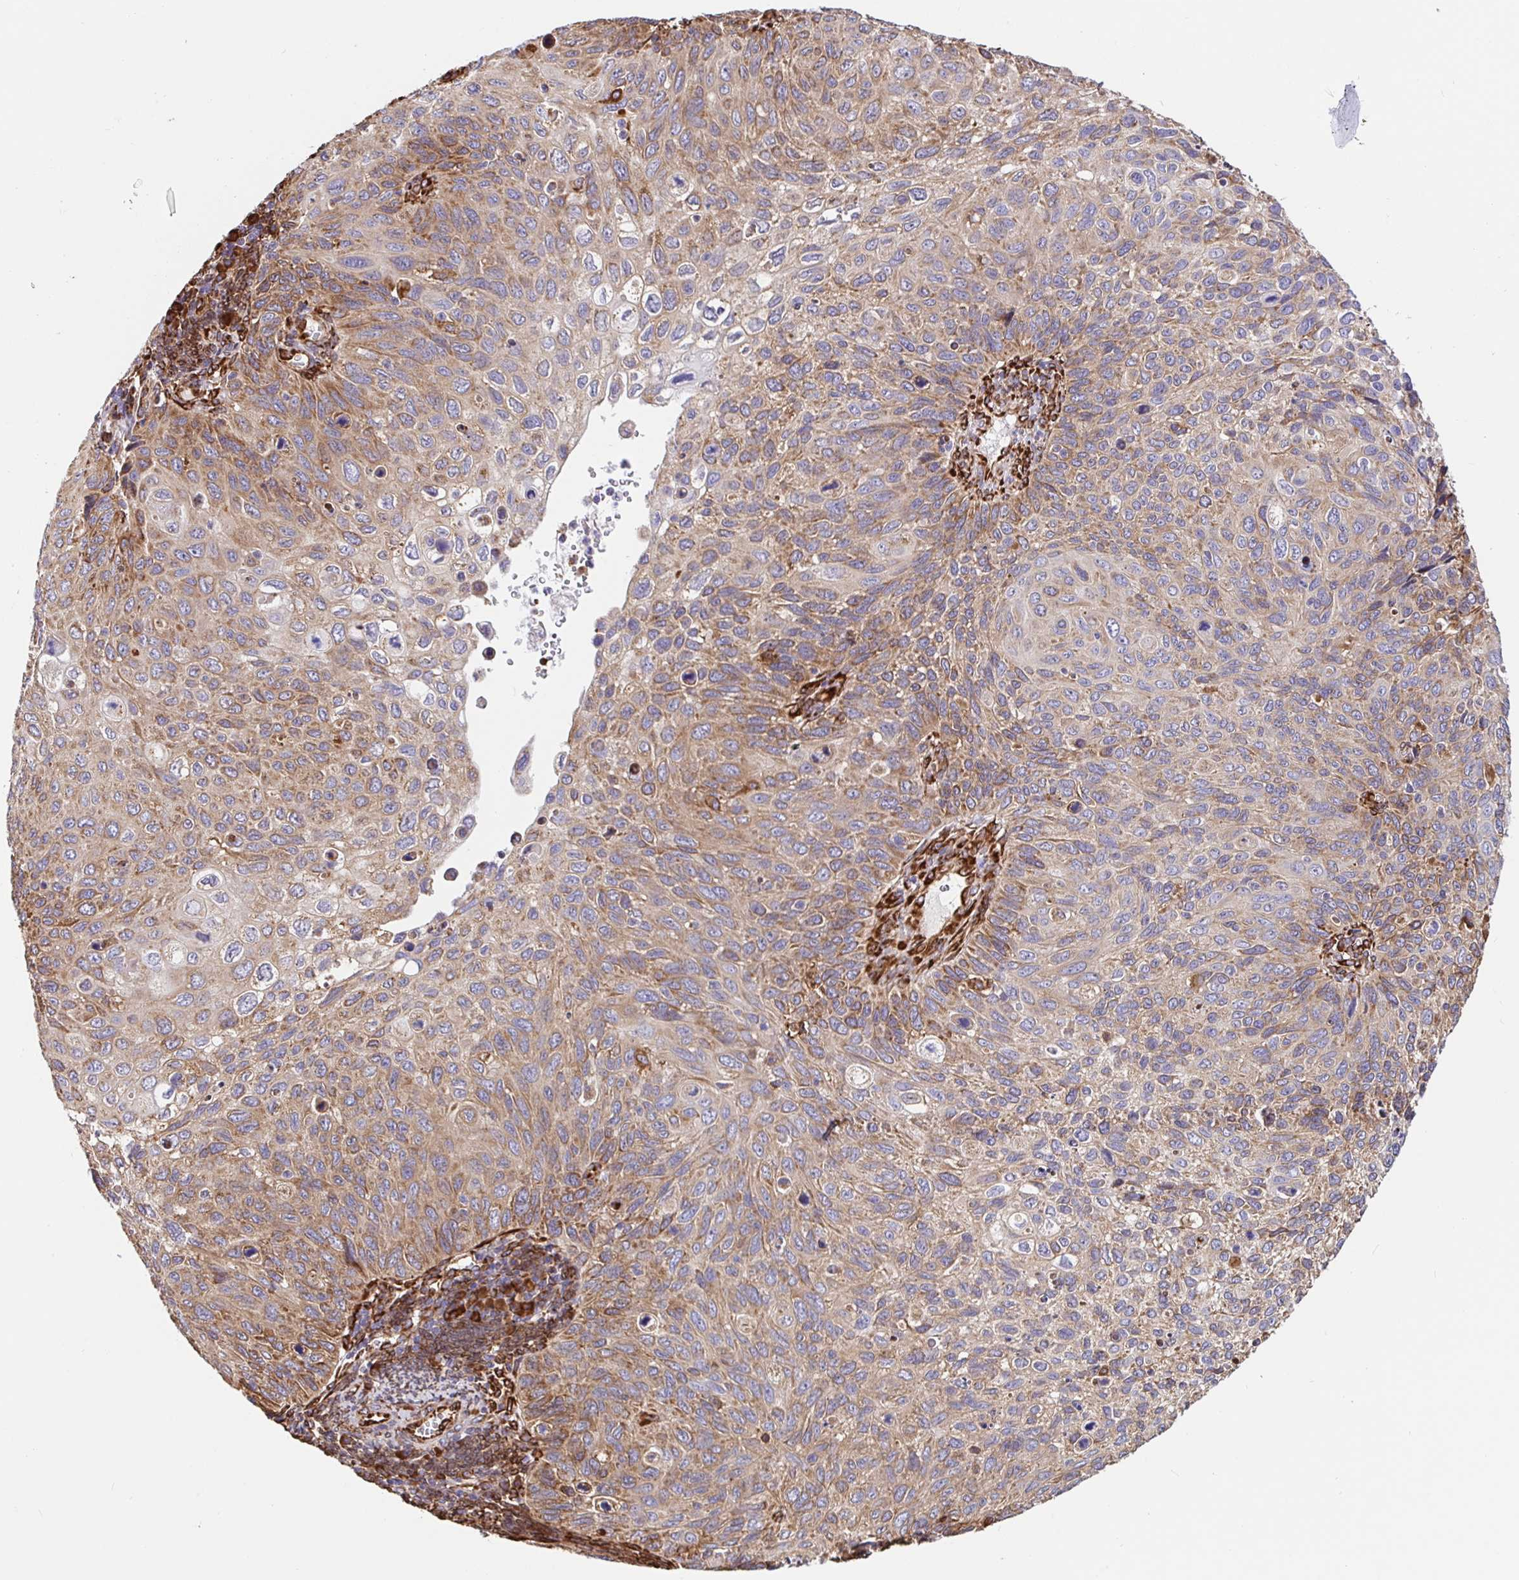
{"staining": {"intensity": "moderate", "quantity": ">75%", "location": "cytoplasmic/membranous"}, "tissue": "cervical cancer", "cell_type": "Tumor cells", "image_type": "cancer", "snomed": [{"axis": "morphology", "description": "Squamous cell carcinoma, NOS"}, {"axis": "topography", "description": "Cervix"}], "caption": "A brown stain labels moderate cytoplasmic/membranous expression of a protein in human cervical squamous cell carcinoma tumor cells.", "gene": "MAOA", "patient": {"sex": "female", "age": 70}}